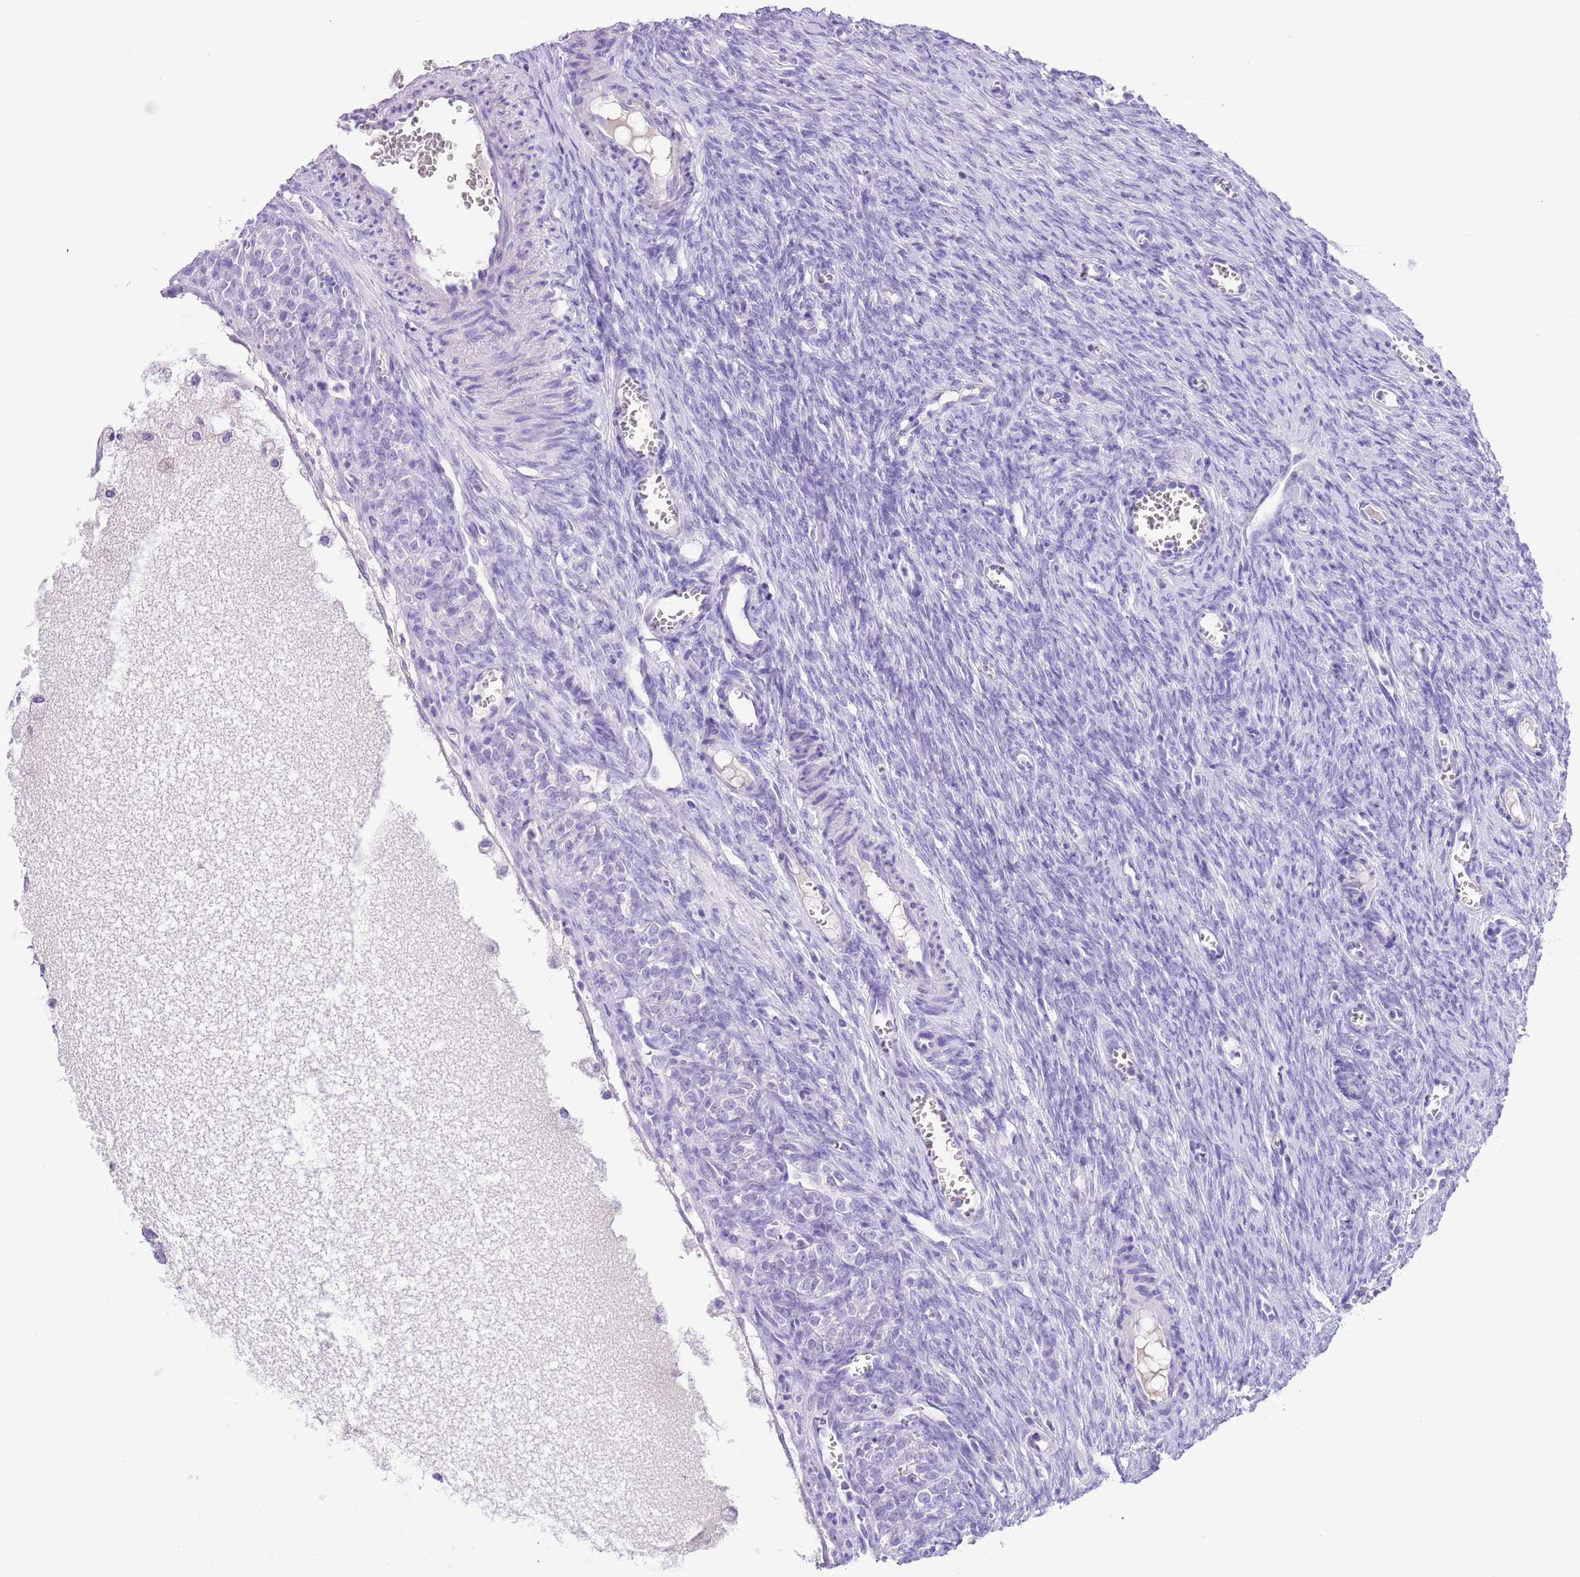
{"staining": {"intensity": "negative", "quantity": "none", "location": "none"}, "tissue": "ovary", "cell_type": "Follicle cells", "image_type": "normal", "snomed": [{"axis": "morphology", "description": "Normal tissue, NOS"}, {"axis": "topography", "description": "Ovary"}], "caption": "Follicle cells are negative for protein expression in benign human ovary. (DAB (3,3'-diaminobenzidine) immunohistochemistry, high magnification).", "gene": "TBC1D10B", "patient": {"sex": "female", "age": 44}}